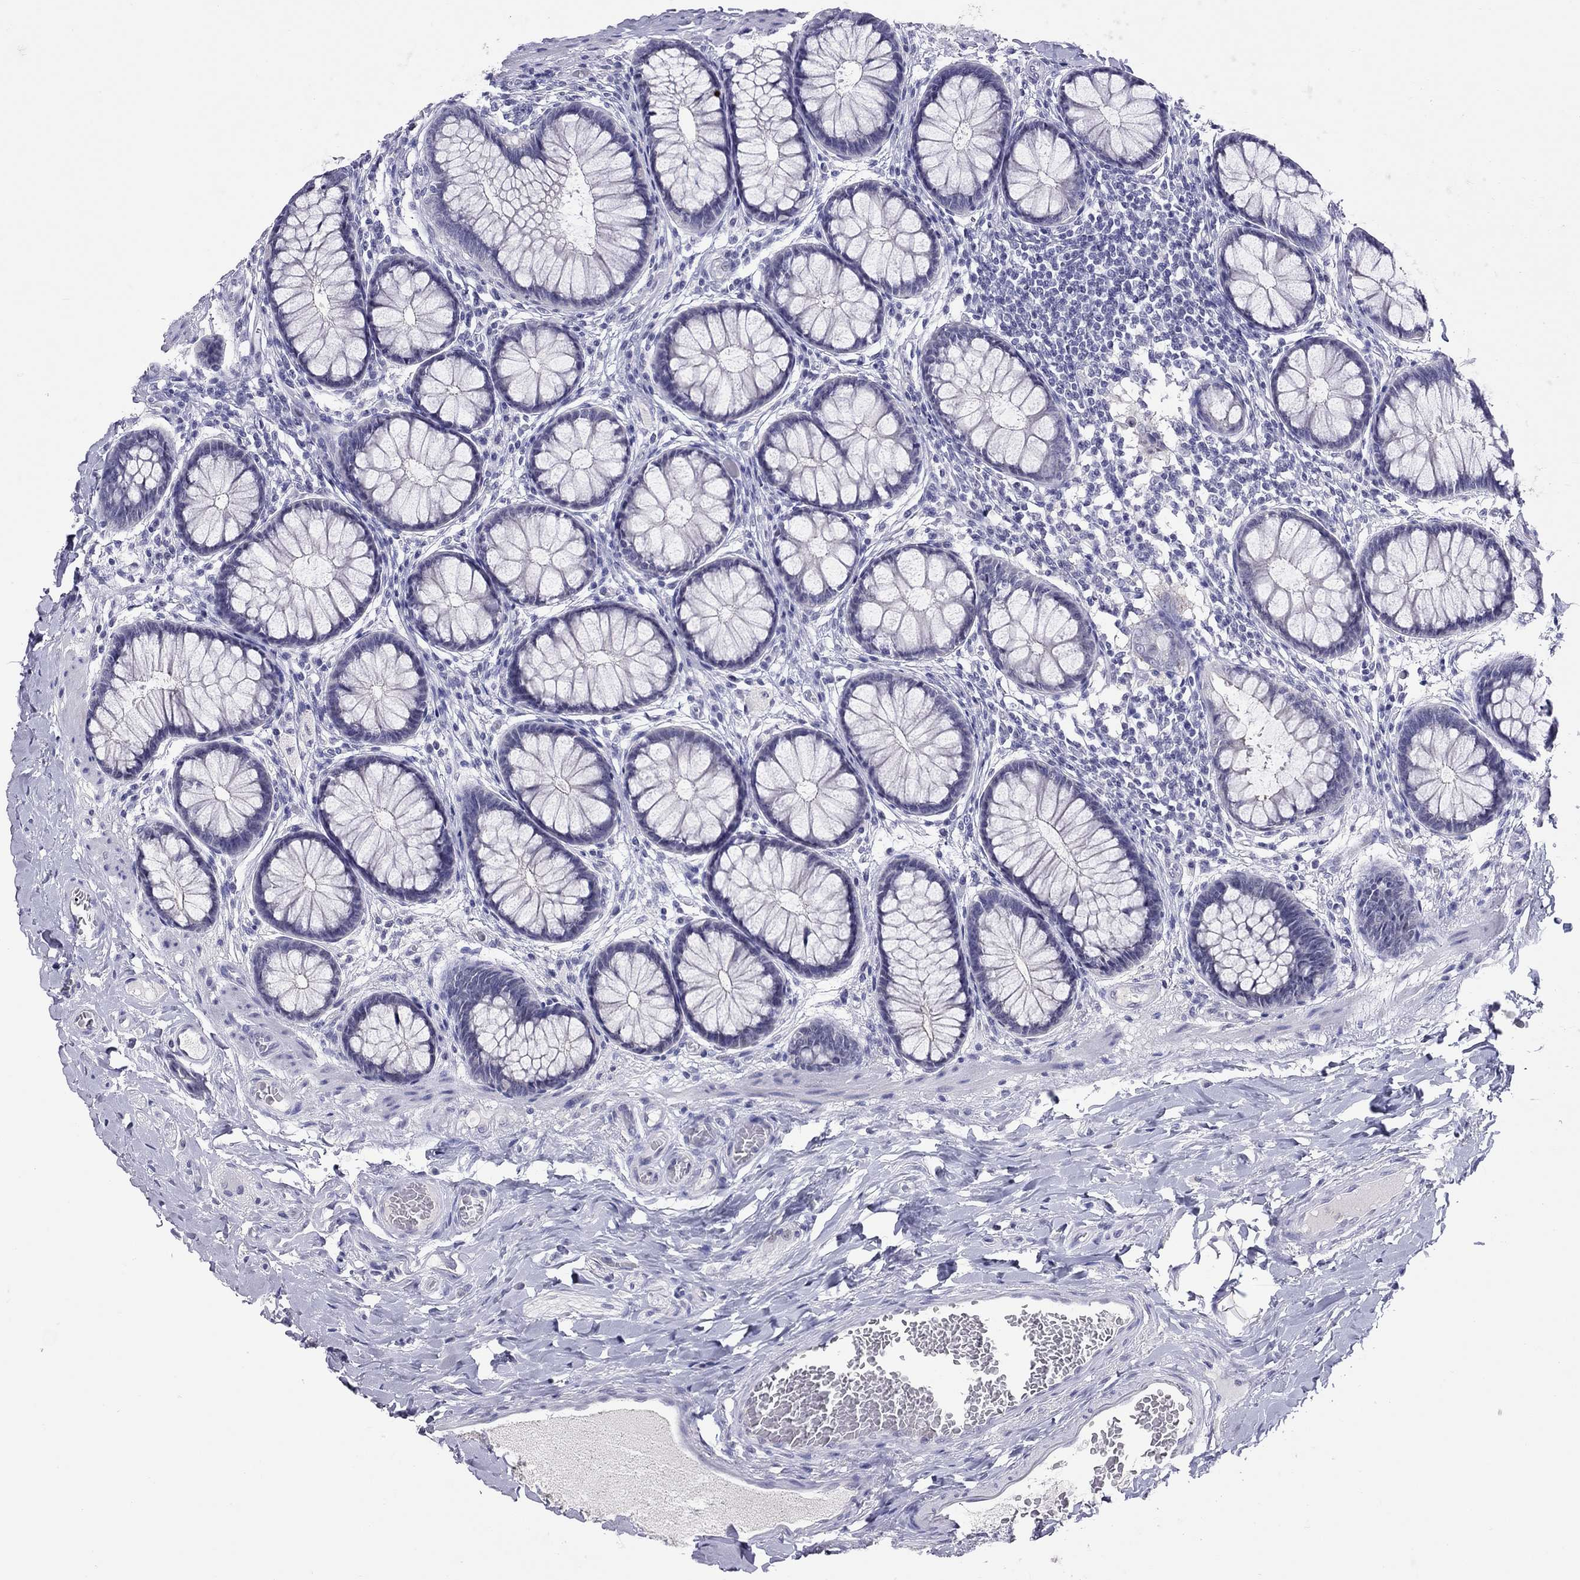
{"staining": {"intensity": "negative", "quantity": "none", "location": "none"}, "tissue": "colon", "cell_type": "Endothelial cells", "image_type": "normal", "snomed": [{"axis": "morphology", "description": "Normal tissue, NOS"}, {"axis": "topography", "description": "Colon"}], "caption": "The micrograph shows no staining of endothelial cells in unremarkable colon. The staining was performed using DAB to visualize the protein expression in brown, while the nuclei were stained in blue with hematoxylin (Magnification: 20x).", "gene": "JHY", "patient": {"sex": "female", "age": 65}}